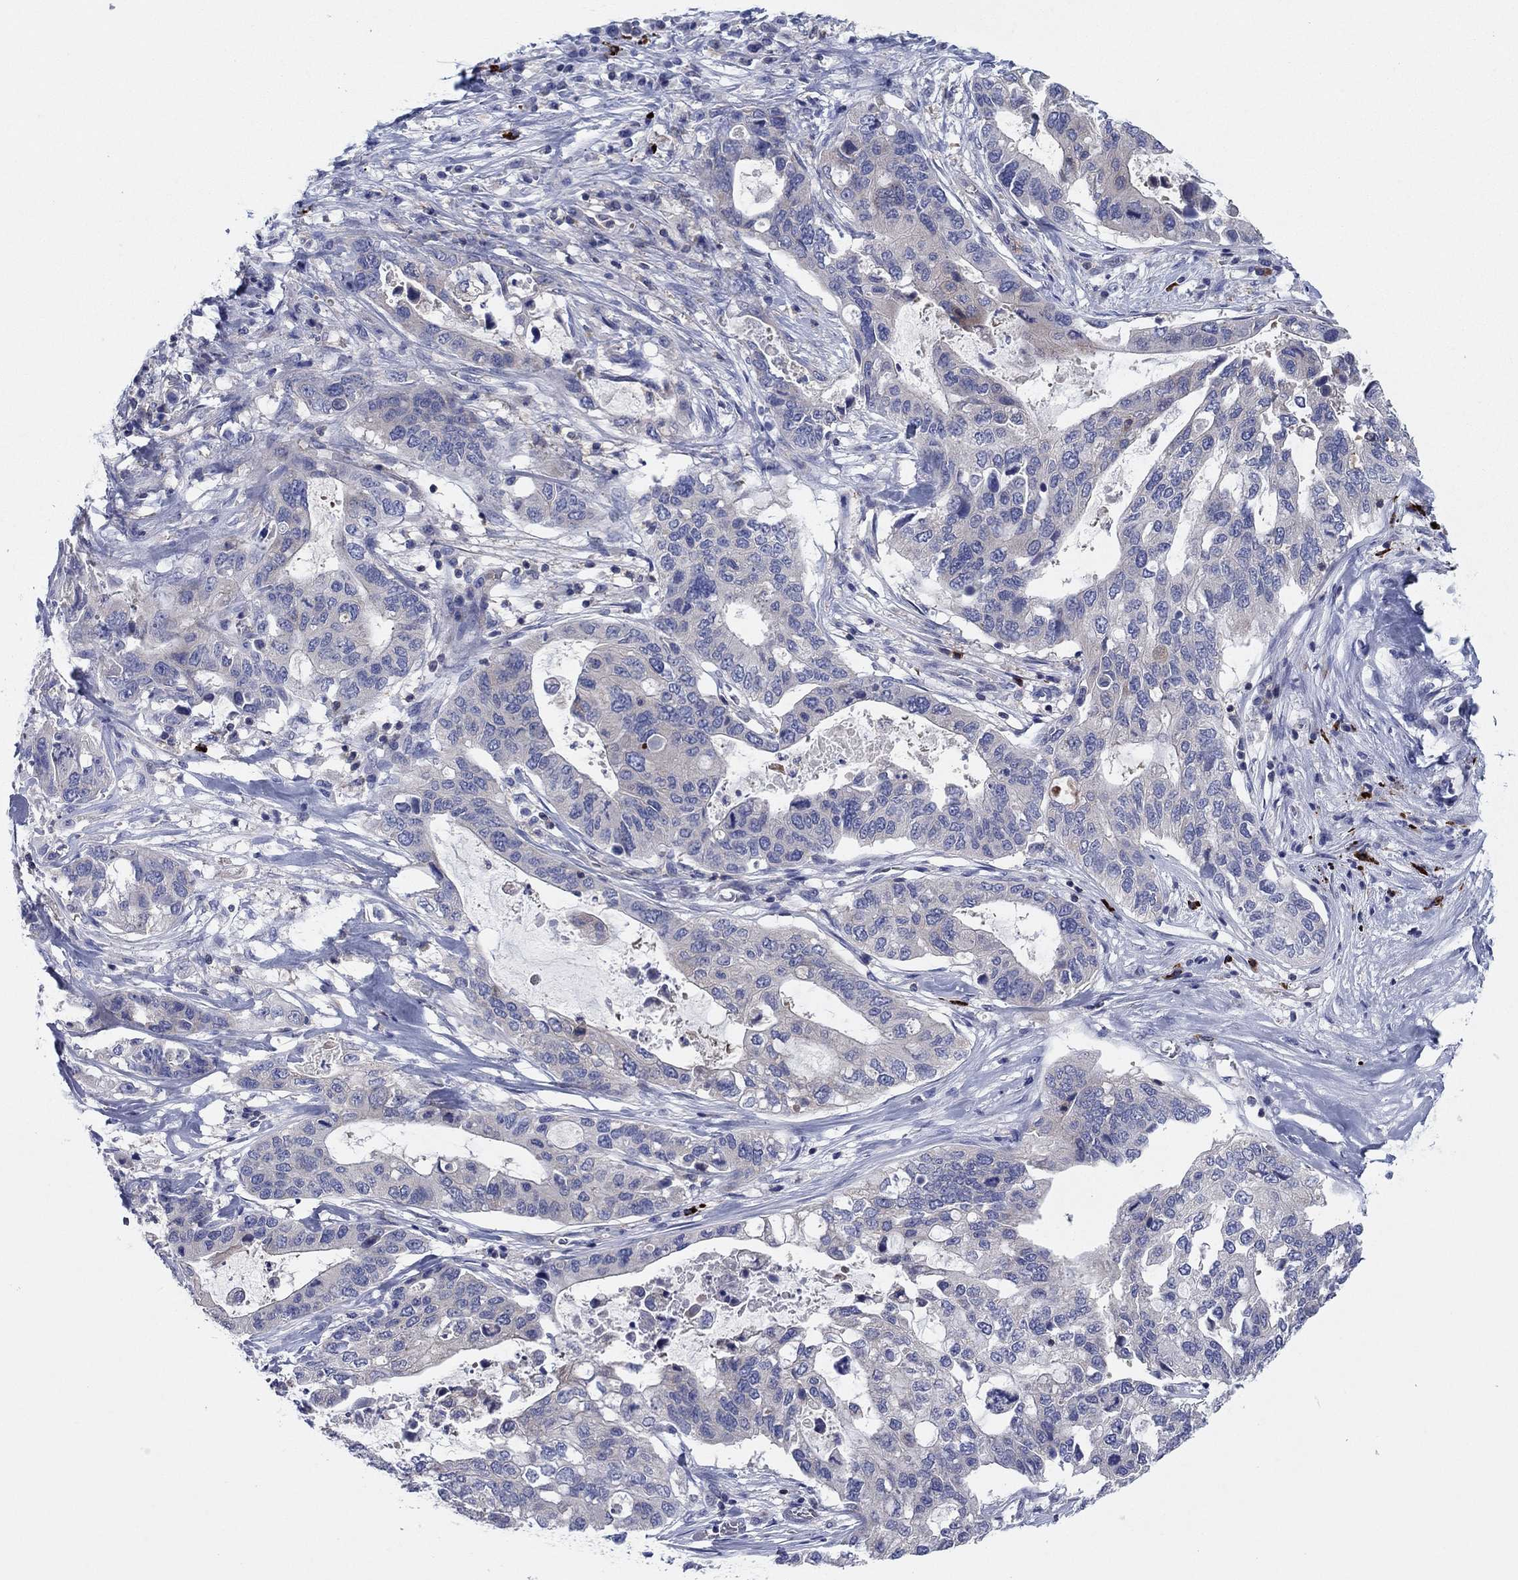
{"staining": {"intensity": "negative", "quantity": "none", "location": "none"}, "tissue": "stomach cancer", "cell_type": "Tumor cells", "image_type": "cancer", "snomed": [{"axis": "morphology", "description": "Adenocarcinoma, NOS"}, {"axis": "topography", "description": "Stomach"}], "caption": "Immunohistochemistry histopathology image of human stomach adenocarcinoma stained for a protein (brown), which reveals no expression in tumor cells.", "gene": "PVR", "patient": {"sex": "male", "age": 54}}